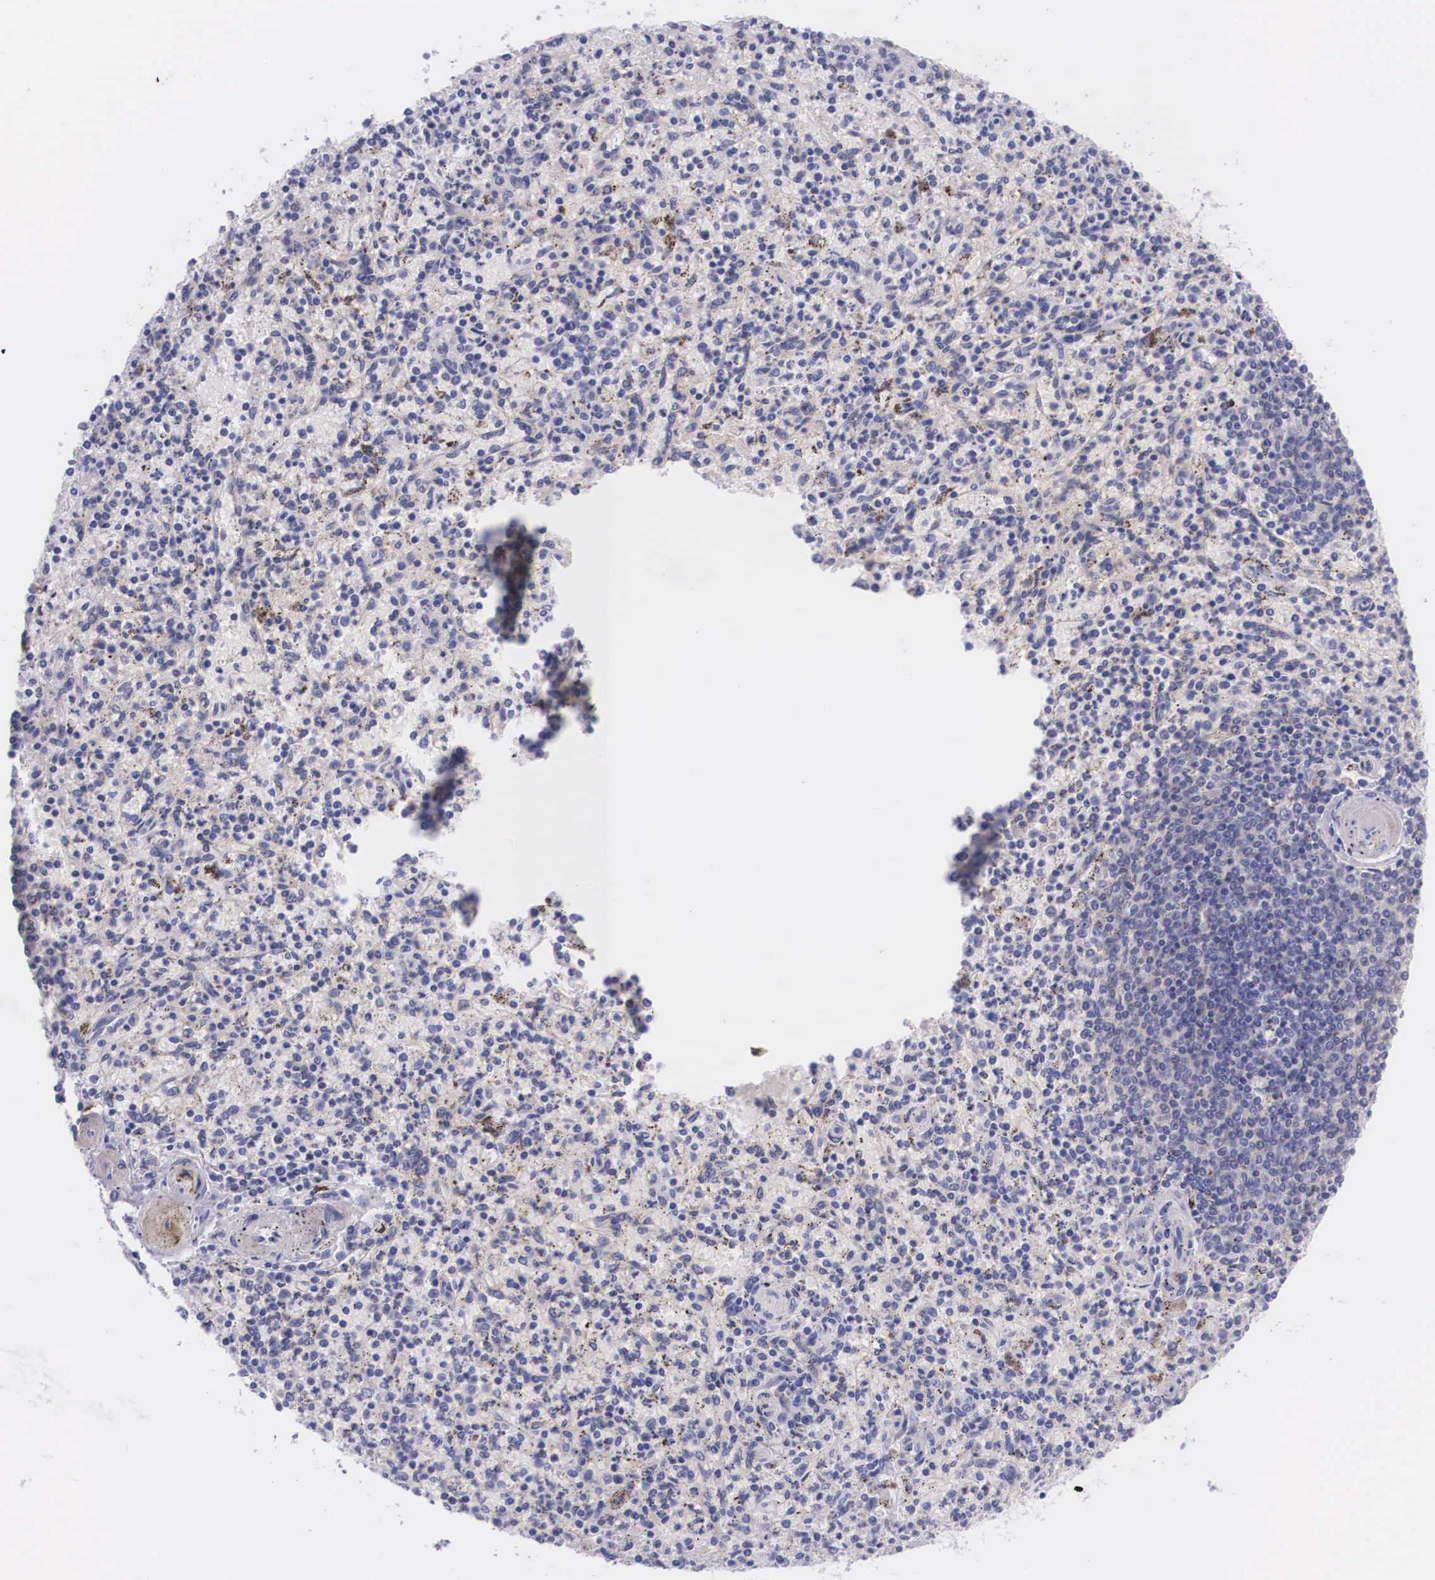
{"staining": {"intensity": "negative", "quantity": "none", "location": "none"}, "tissue": "spleen", "cell_type": "Cells in red pulp", "image_type": "normal", "snomed": [{"axis": "morphology", "description": "Normal tissue, NOS"}, {"axis": "topography", "description": "Spleen"}], "caption": "Spleen stained for a protein using IHC reveals no positivity cells in red pulp.", "gene": "PLG", "patient": {"sex": "male", "age": 72}}